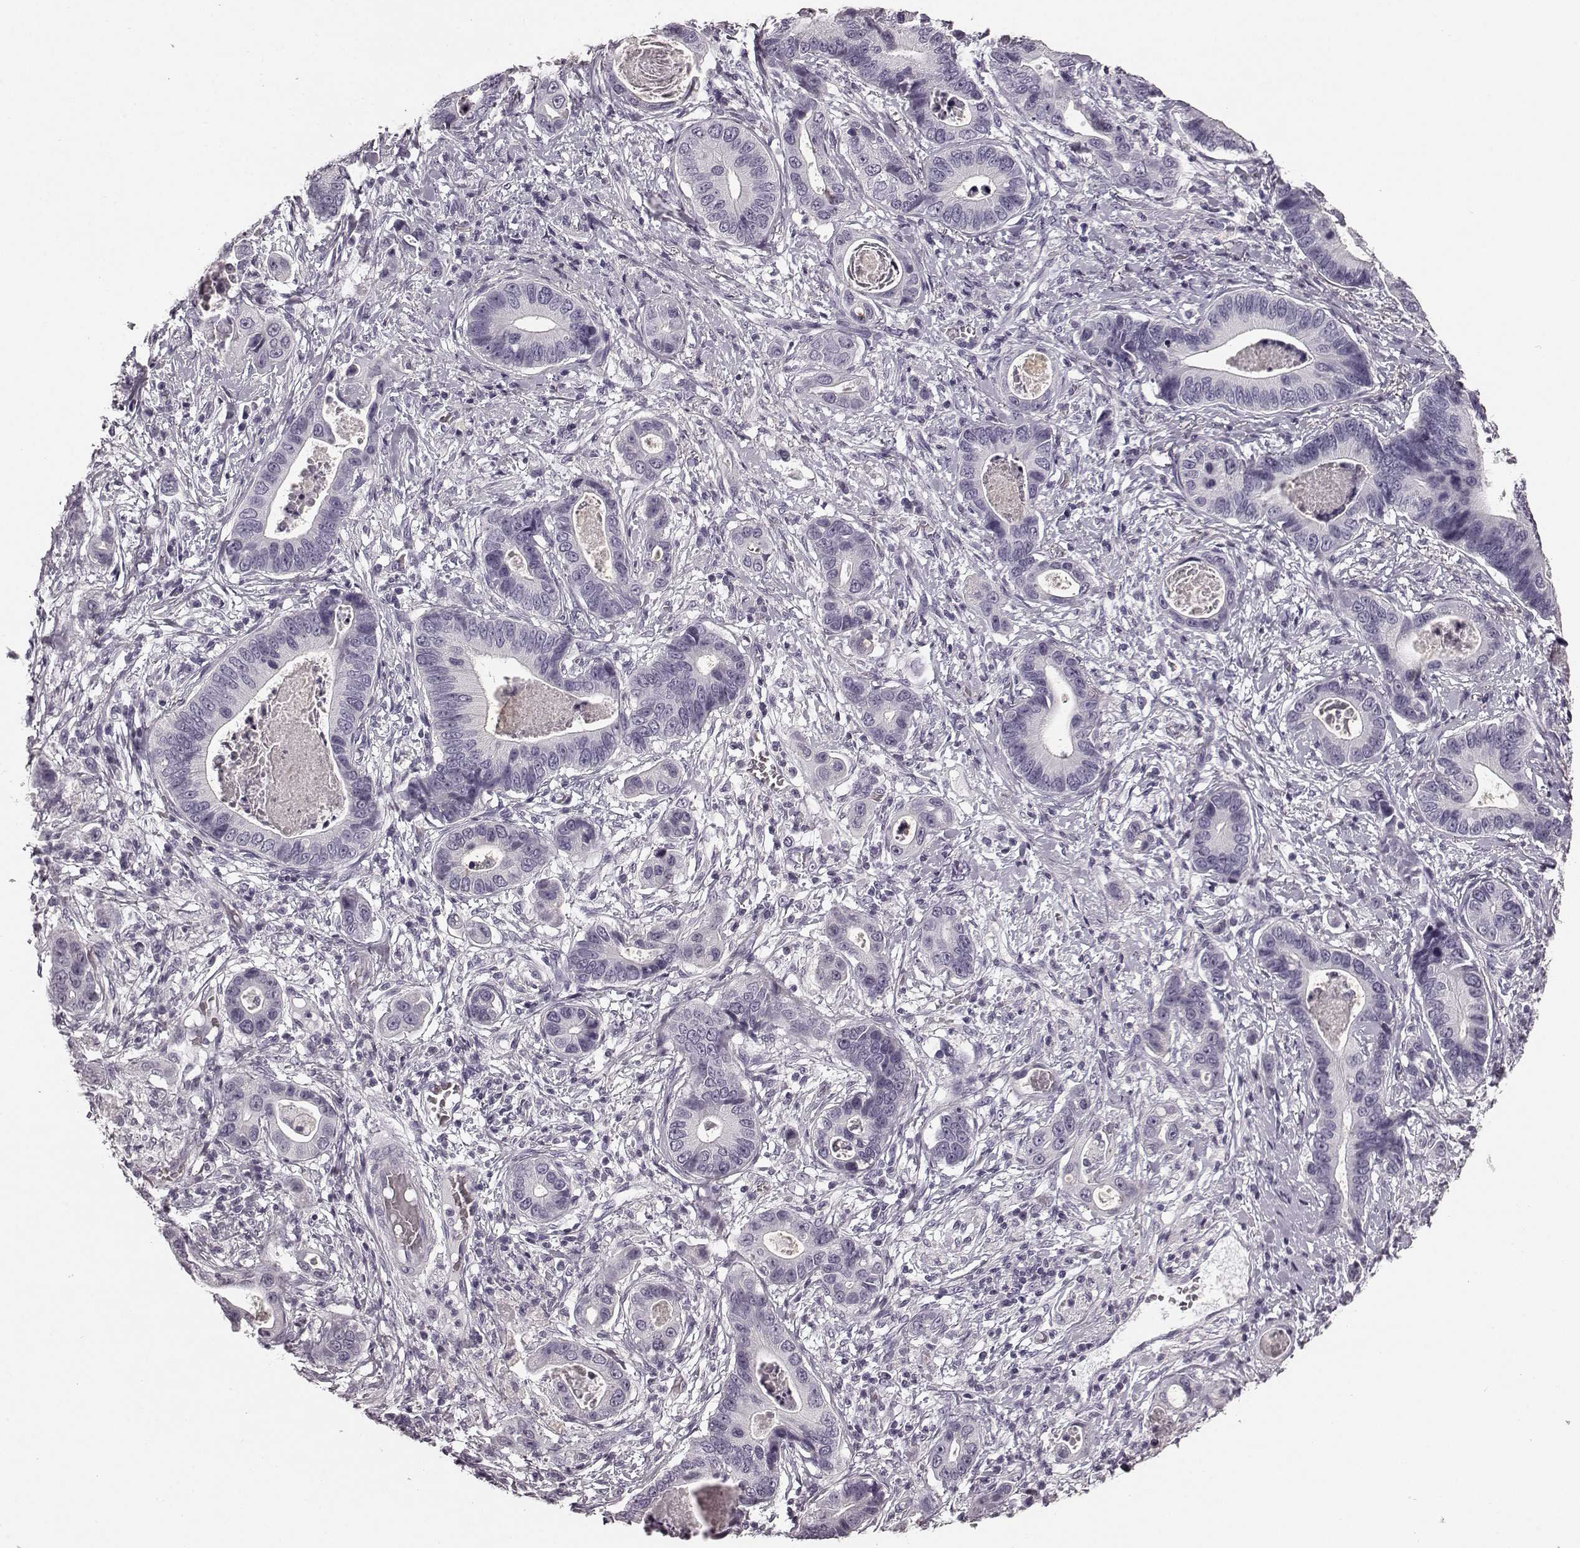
{"staining": {"intensity": "negative", "quantity": "none", "location": "none"}, "tissue": "stomach cancer", "cell_type": "Tumor cells", "image_type": "cancer", "snomed": [{"axis": "morphology", "description": "Adenocarcinoma, NOS"}, {"axis": "topography", "description": "Stomach"}], "caption": "A high-resolution photomicrograph shows IHC staining of stomach cancer (adenocarcinoma), which displays no significant staining in tumor cells.", "gene": "TMPRSS15", "patient": {"sex": "male", "age": 84}}